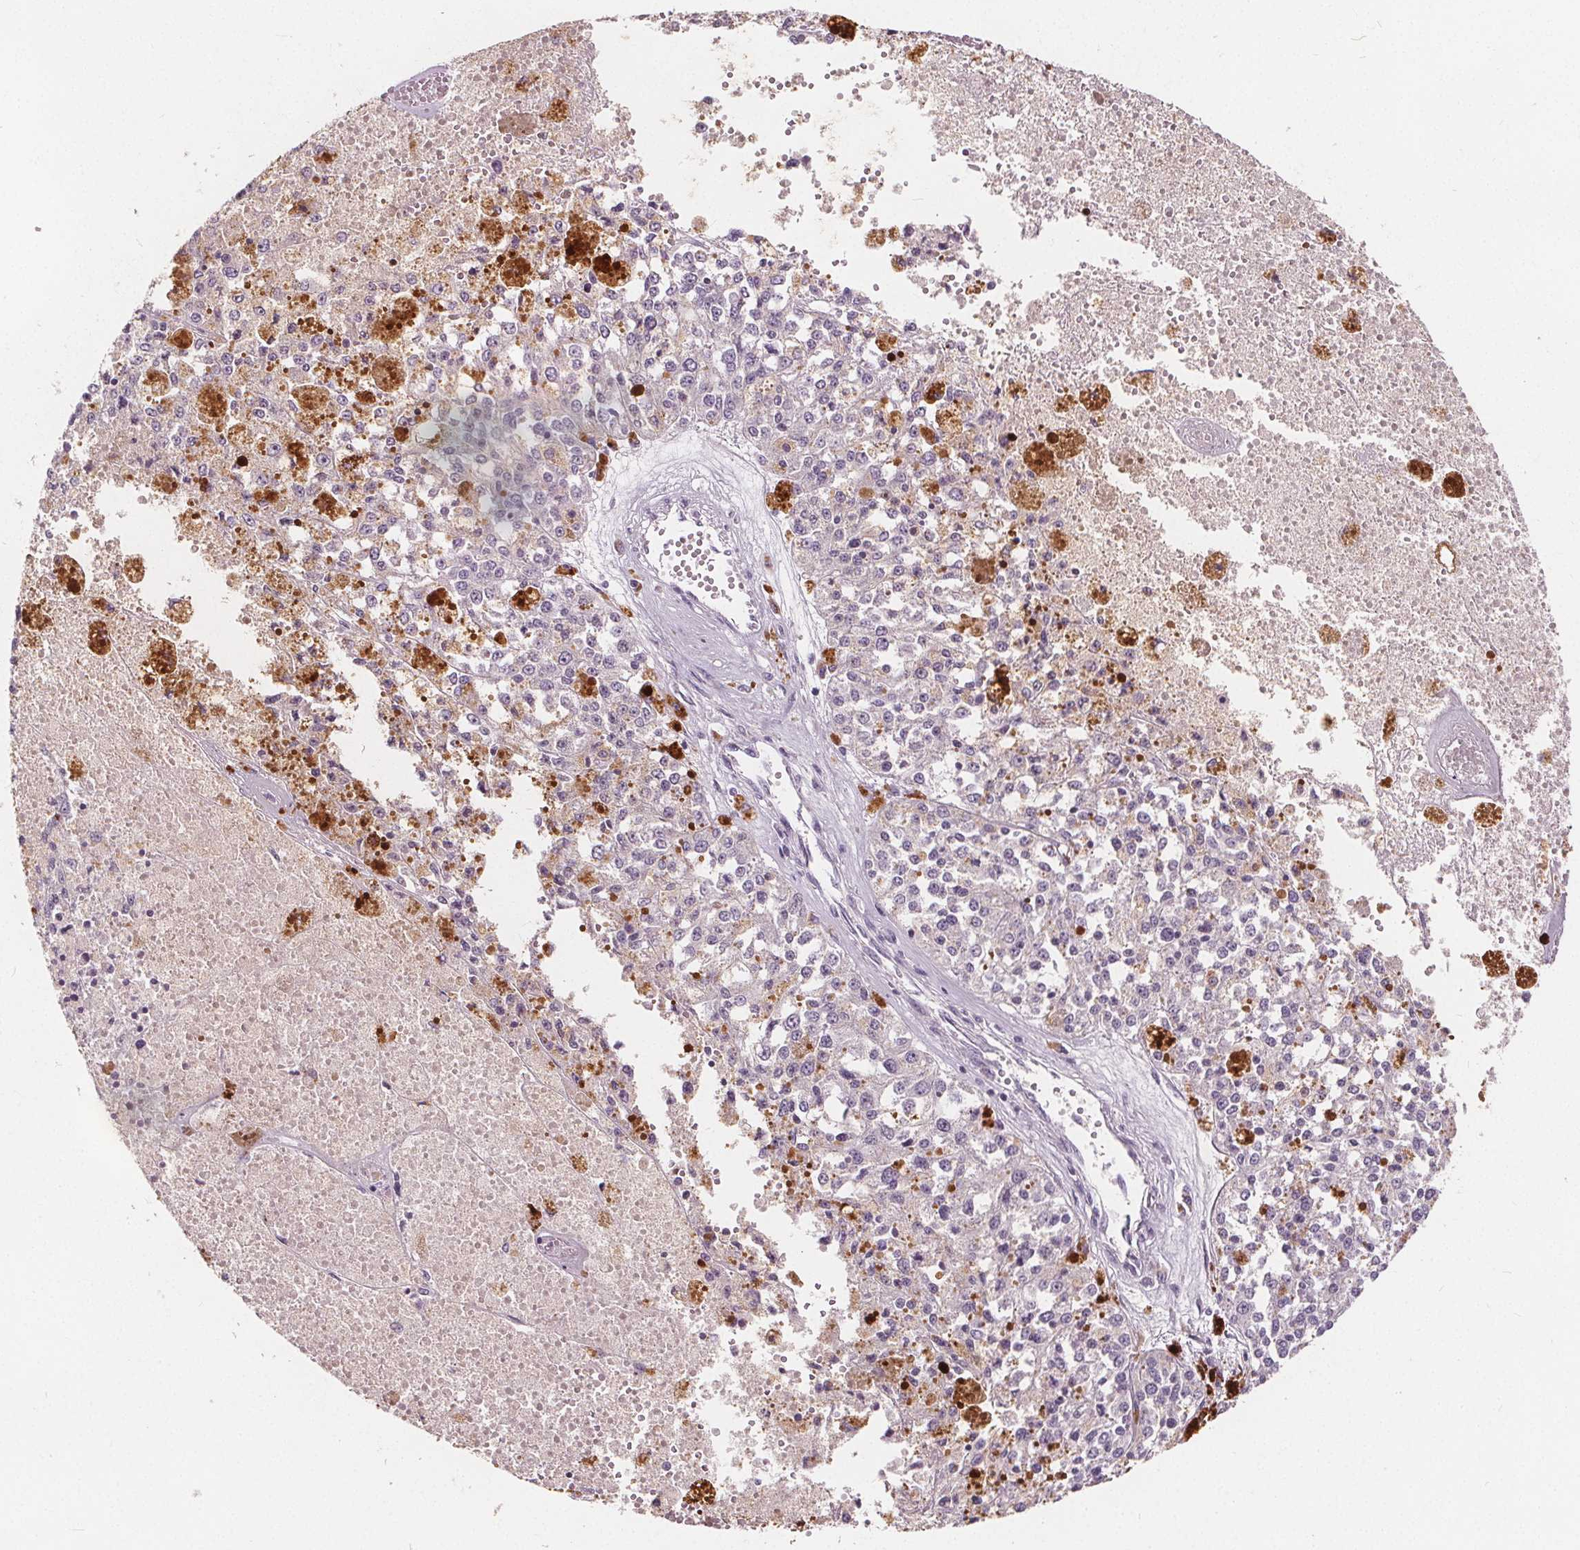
{"staining": {"intensity": "negative", "quantity": "none", "location": "none"}, "tissue": "melanoma", "cell_type": "Tumor cells", "image_type": "cancer", "snomed": [{"axis": "morphology", "description": "Malignant melanoma, Metastatic site"}, {"axis": "topography", "description": "Lymph node"}], "caption": "Tumor cells show no significant positivity in melanoma.", "gene": "PLA2G2E", "patient": {"sex": "female", "age": 64}}